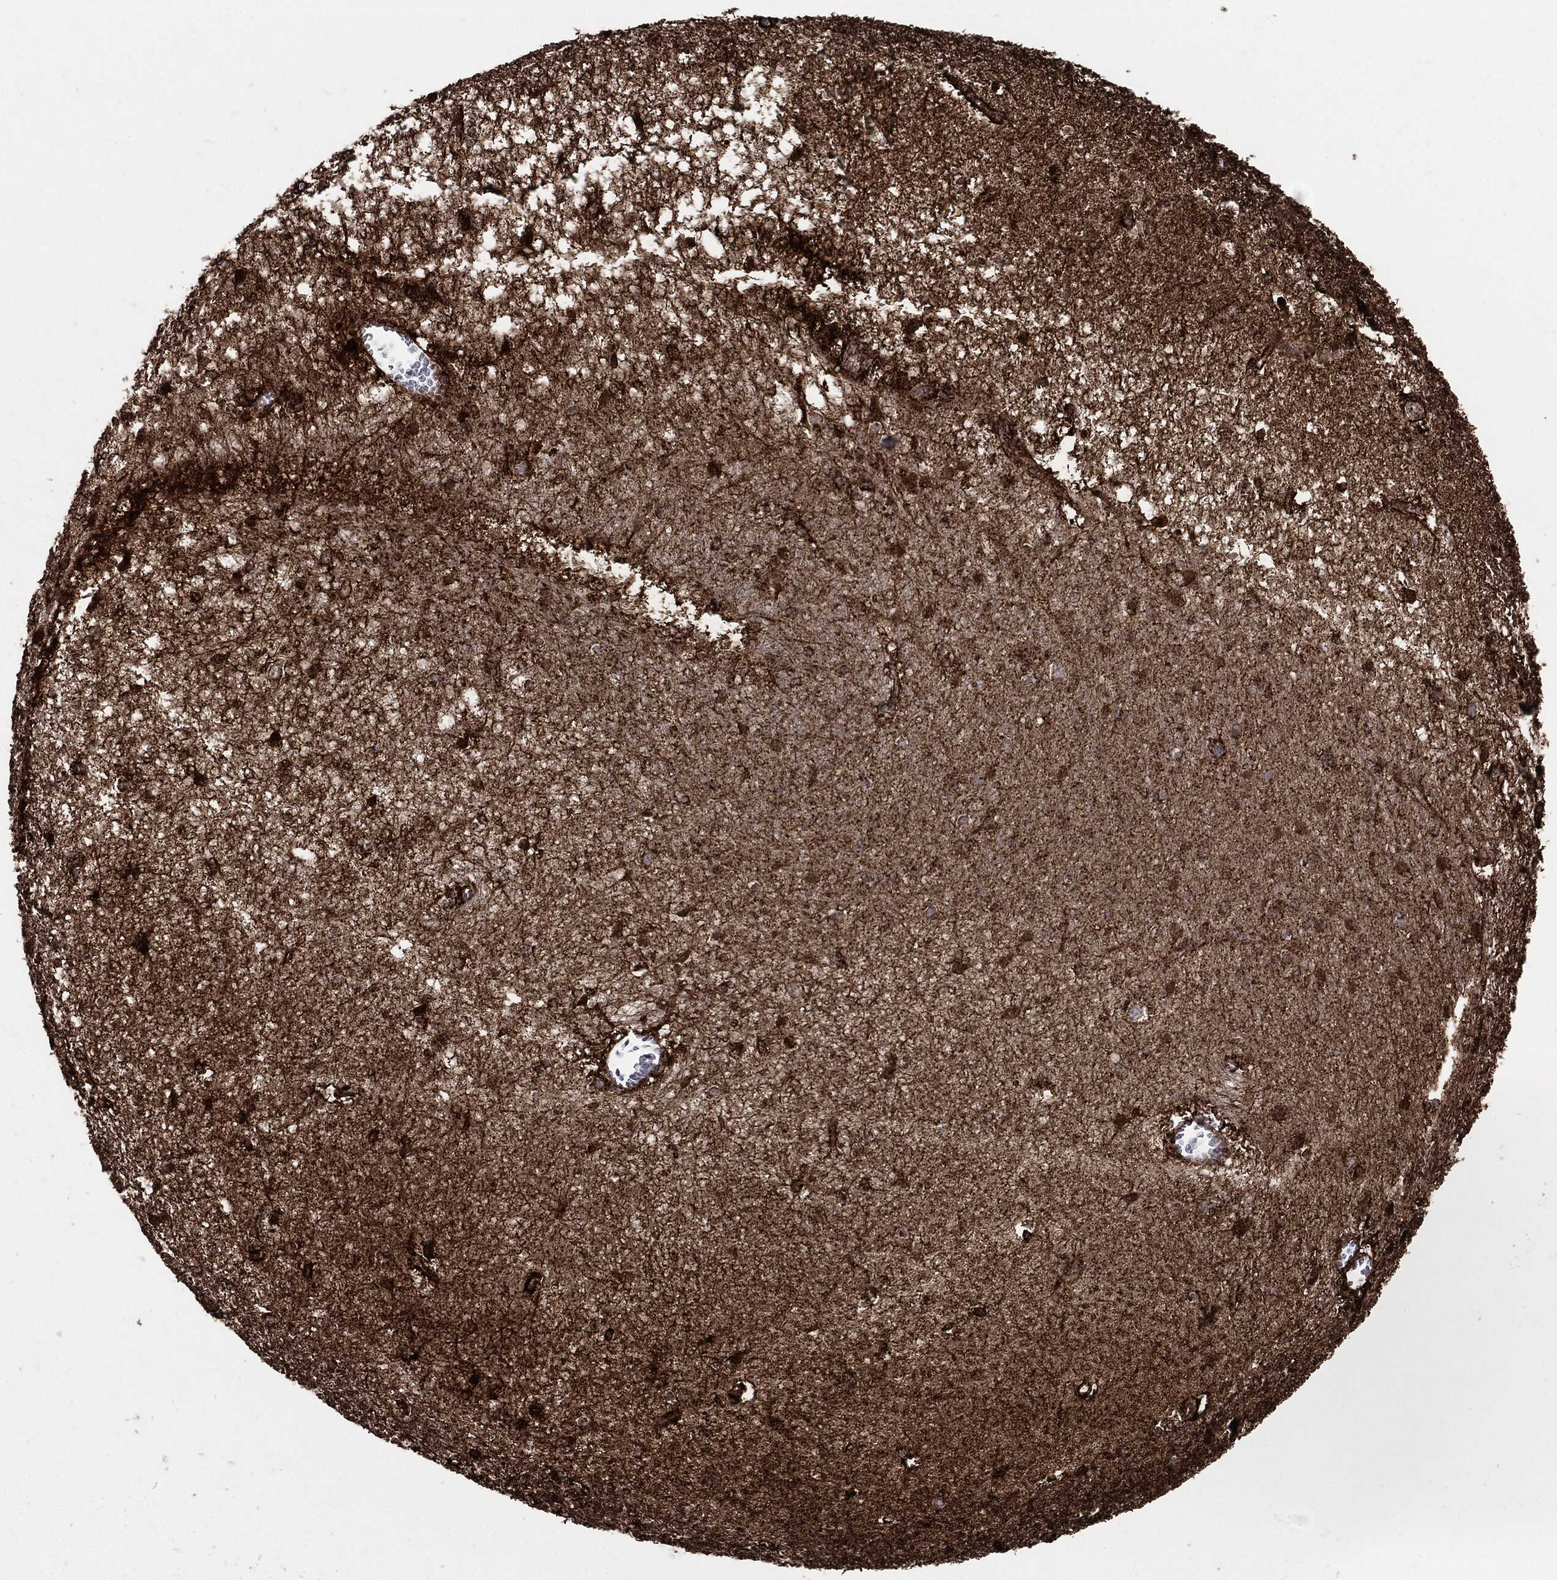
{"staining": {"intensity": "strong", "quantity": "<25%", "location": "cytoplasmic/membranous"}, "tissue": "hippocampus", "cell_type": "Glial cells", "image_type": "normal", "snomed": [{"axis": "morphology", "description": "Normal tissue, NOS"}, {"axis": "topography", "description": "Hippocampus"}], "caption": "Immunohistochemistry (IHC) of benign human hippocampus shows medium levels of strong cytoplasmic/membranous expression in approximately <25% of glial cells.", "gene": "MAP2K1", "patient": {"sex": "female", "age": 64}}